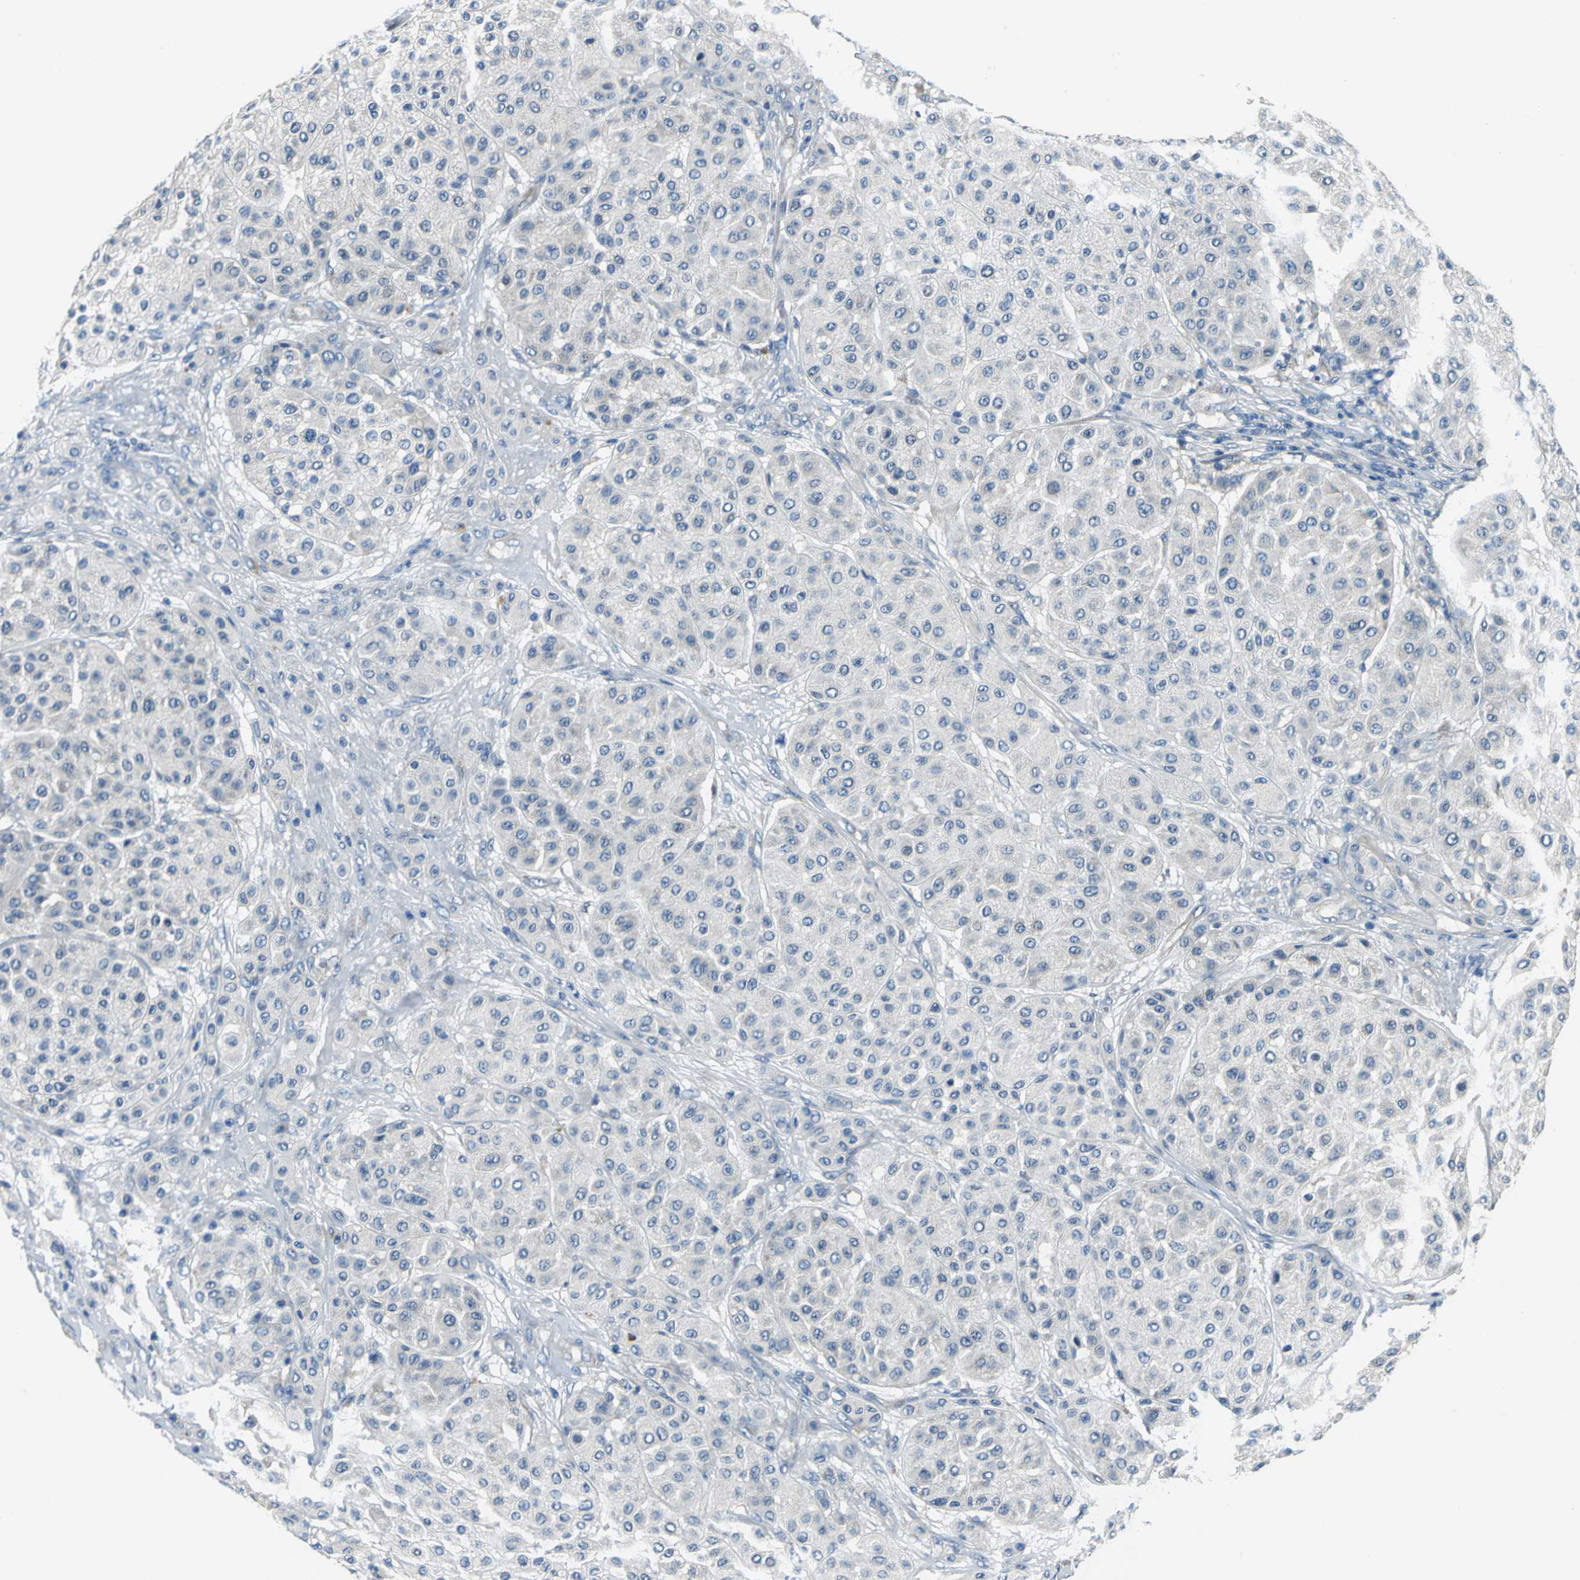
{"staining": {"intensity": "weak", "quantity": "25%-75%", "location": "cytoplasmic/membranous"}, "tissue": "melanoma", "cell_type": "Tumor cells", "image_type": "cancer", "snomed": [{"axis": "morphology", "description": "Normal tissue, NOS"}, {"axis": "morphology", "description": "Malignant melanoma, Metastatic site"}, {"axis": "topography", "description": "Skin"}], "caption": "Immunohistochemistry (IHC) micrograph of melanoma stained for a protein (brown), which displays low levels of weak cytoplasmic/membranous expression in about 25%-75% of tumor cells.", "gene": "SLC16A7", "patient": {"sex": "male", "age": 41}}